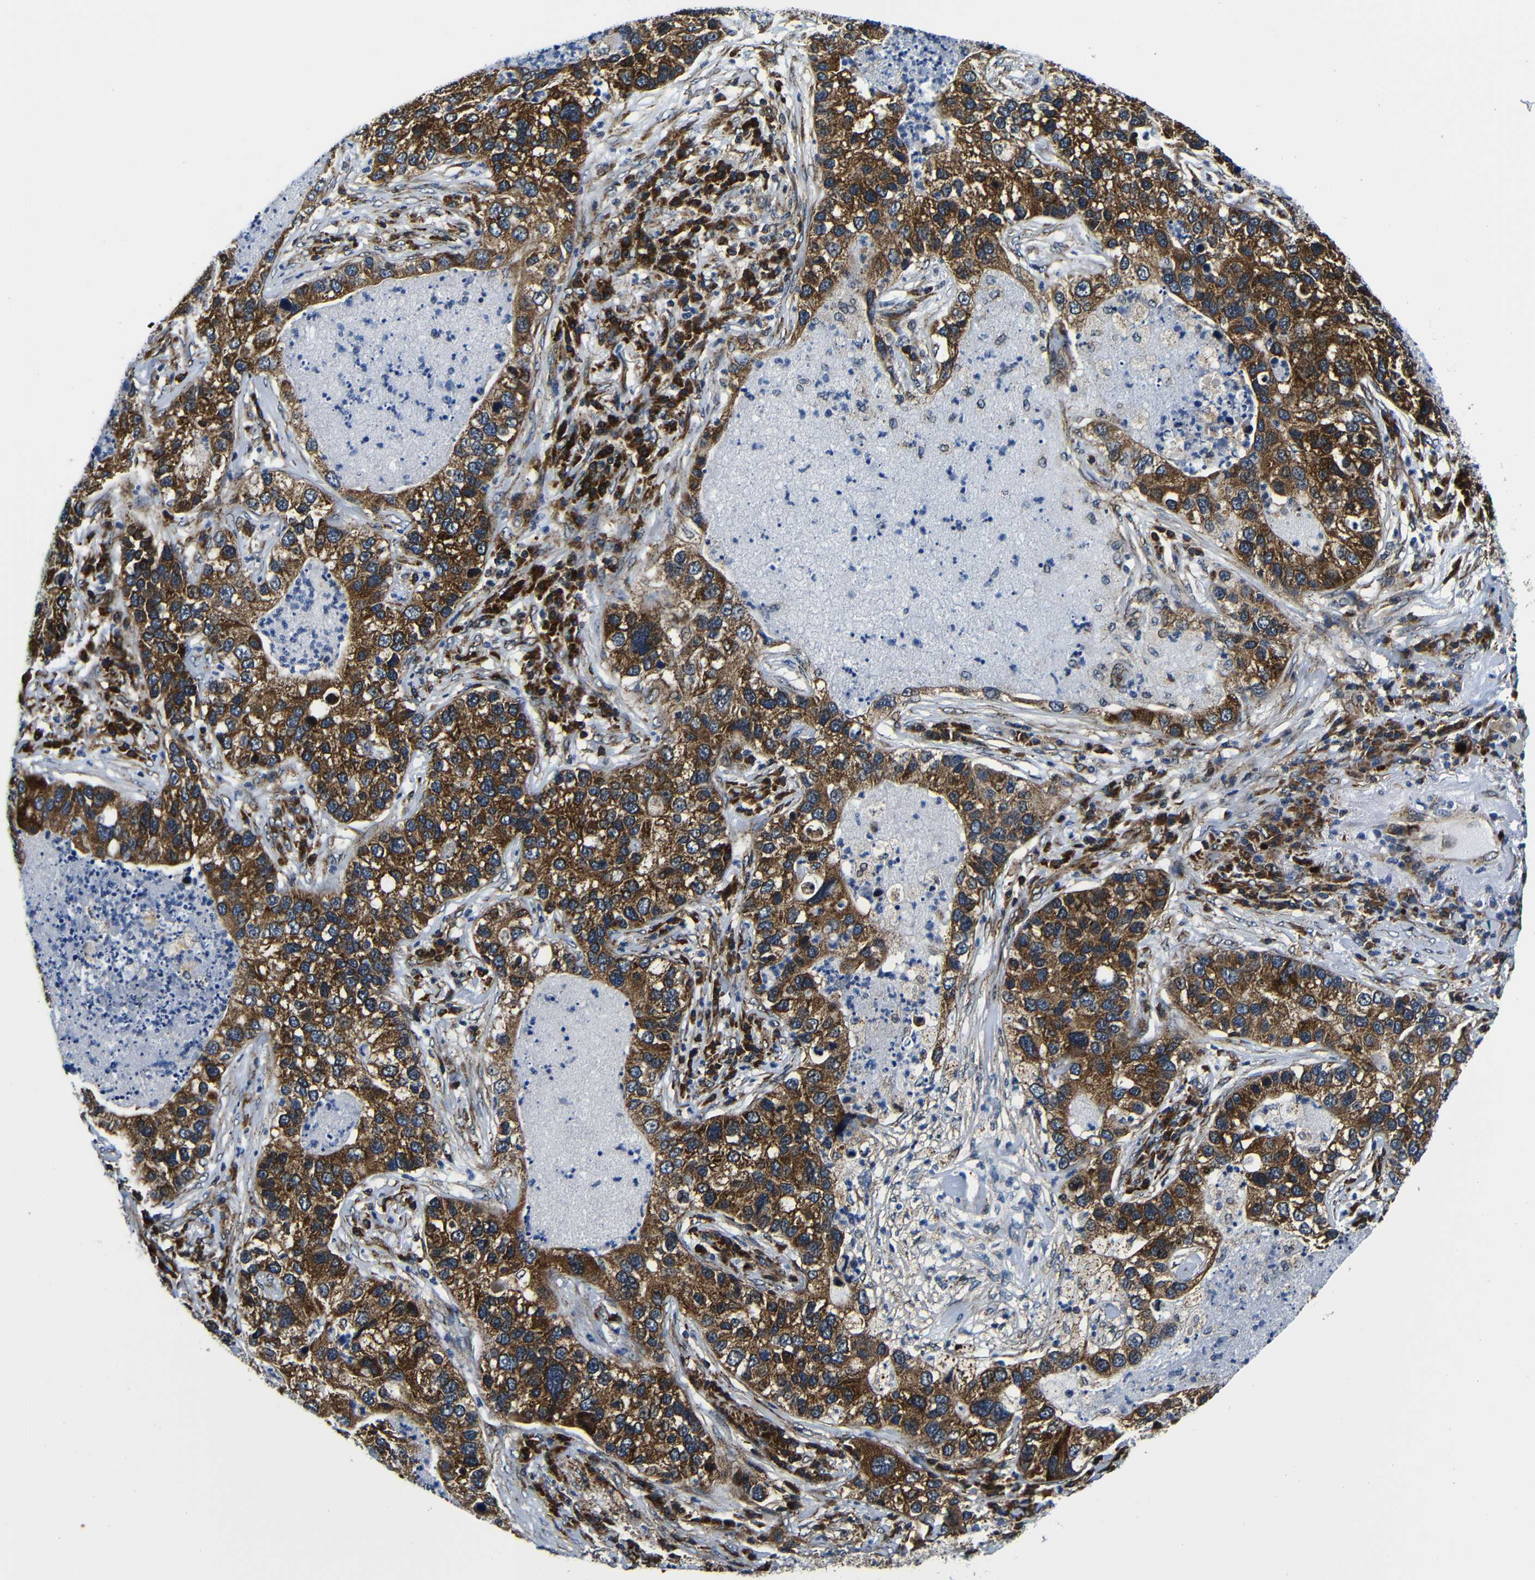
{"staining": {"intensity": "strong", "quantity": ">75%", "location": "cytoplasmic/membranous"}, "tissue": "lung cancer", "cell_type": "Tumor cells", "image_type": "cancer", "snomed": [{"axis": "morphology", "description": "Normal tissue, NOS"}, {"axis": "morphology", "description": "Adenocarcinoma, NOS"}, {"axis": "topography", "description": "Bronchus"}, {"axis": "topography", "description": "Lung"}], "caption": "Immunohistochemistry (IHC) of adenocarcinoma (lung) exhibits high levels of strong cytoplasmic/membranous staining in about >75% of tumor cells.", "gene": "ABCE1", "patient": {"sex": "male", "age": 54}}